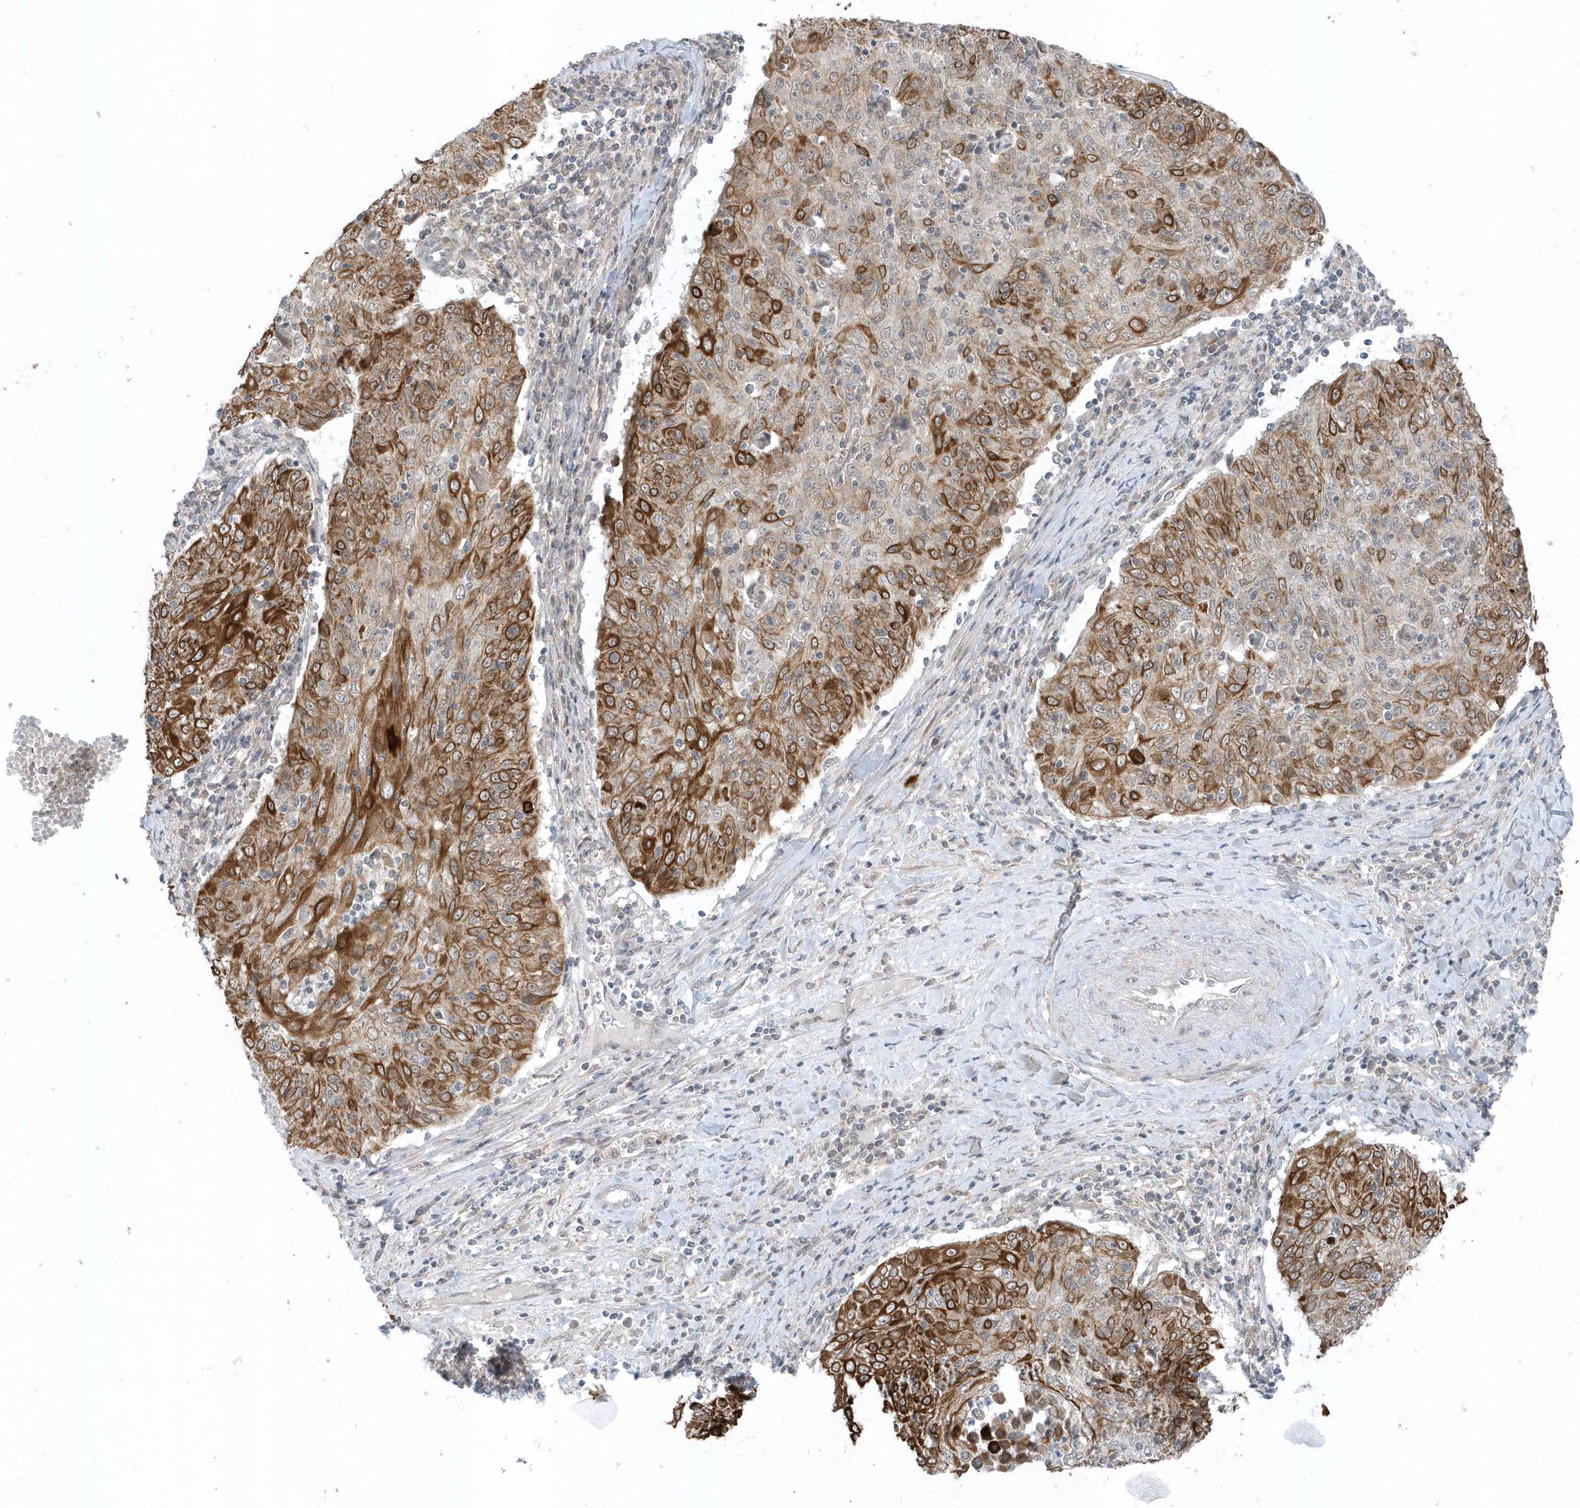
{"staining": {"intensity": "strong", "quantity": "25%-75%", "location": "cytoplasmic/membranous"}, "tissue": "cervical cancer", "cell_type": "Tumor cells", "image_type": "cancer", "snomed": [{"axis": "morphology", "description": "Squamous cell carcinoma, NOS"}, {"axis": "topography", "description": "Cervix"}], "caption": "A brown stain shows strong cytoplasmic/membranous positivity of a protein in cervical squamous cell carcinoma tumor cells. (DAB (3,3'-diaminobenzidine) IHC with brightfield microscopy, high magnification).", "gene": "PARD3B", "patient": {"sex": "female", "age": 48}}